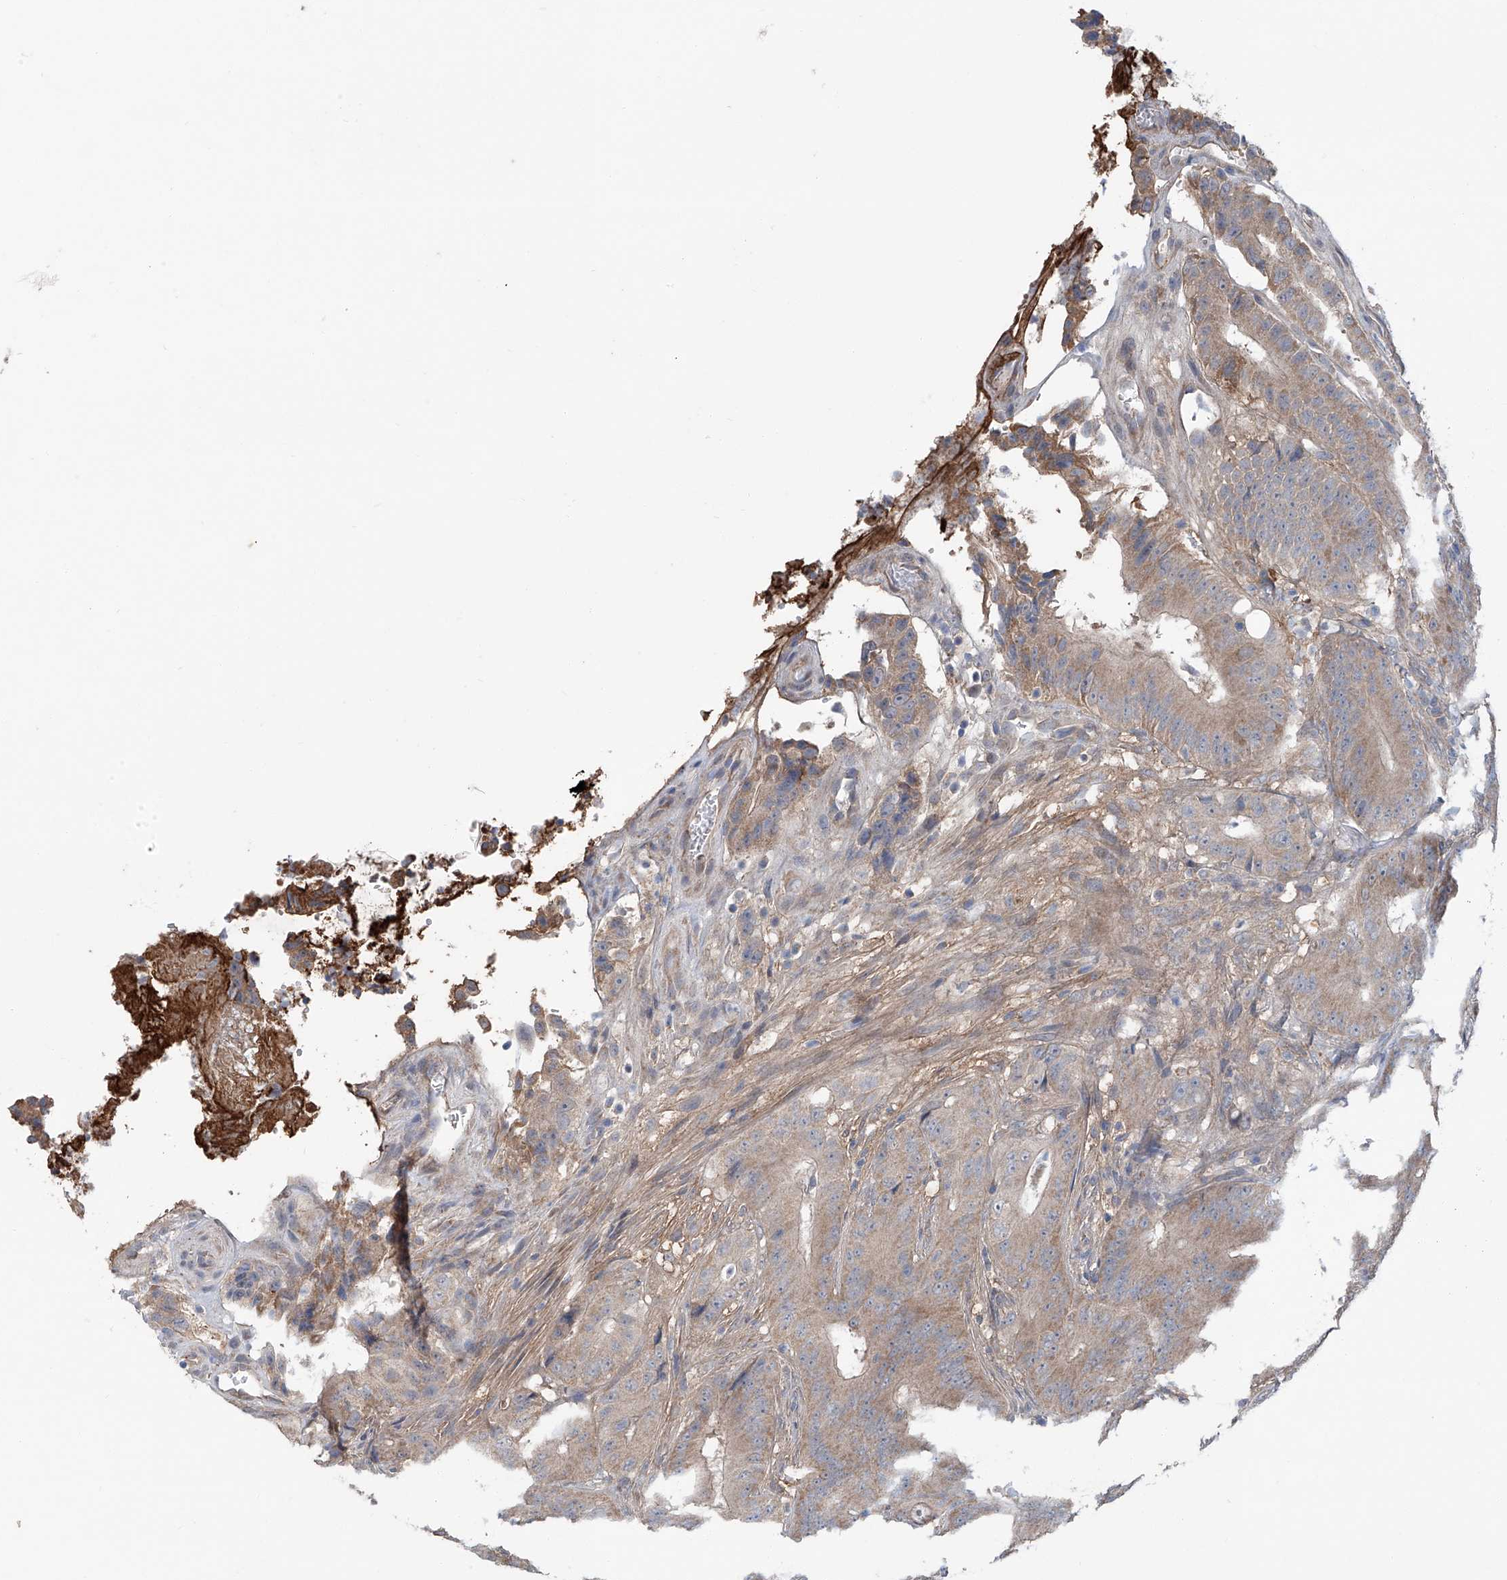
{"staining": {"intensity": "weak", "quantity": ">75%", "location": "cytoplasmic/membranous"}, "tissue": "colorectal cancer", "cell_type": "Tumor cells", "image_type": "cancer", "snomed": [{"axis": "morphology", "description": "Adenocarcinoma, NOS"}, {"axis": "topography", "description": "Colon"}], "caption": "Protein expression analysis of colorectal adenocarcinoma shows weak cytoplasmic/membranous staining in approximately >75% of tumor cells. The protein of interest is shown in brown color, while the nuclei are stained blue.", "gene": "SIX4", "patient": {"sex": "male", "age": 83}}